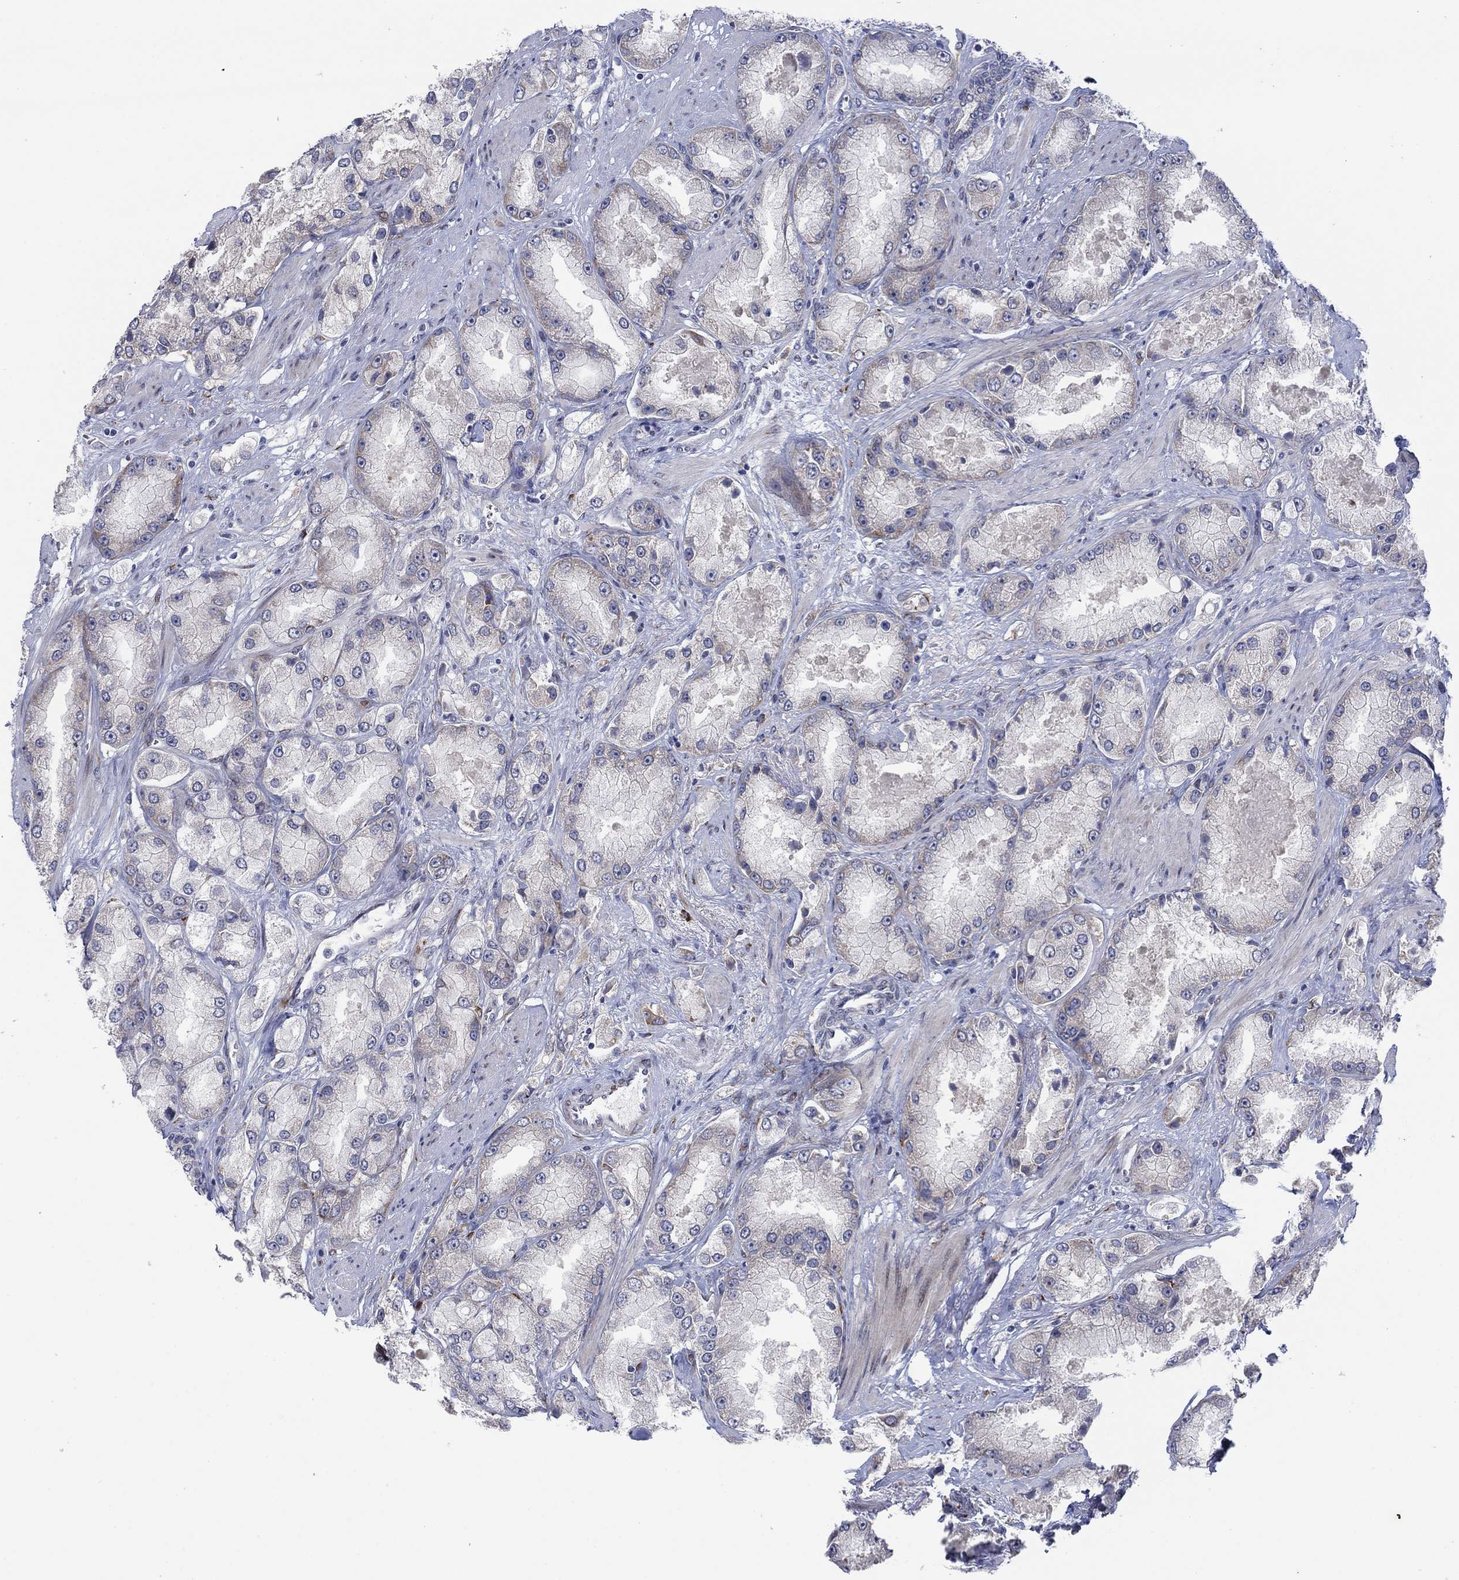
{"staining": {"intensity": "negative", "quantity": "none", "location": "none"}, "tissue": "prostate cancer", "cell_type": "Tumor cells", "image_type": "cancer", "snomed": [{"axis": "morphology", "description": "Adenocarcinoma, NOS"}, {"axis": "topography", "description": "Prostate and seminal vesicle, NOS"}, {"axis": "topography", "description": "Prostate"}], "caption": "This is an immunohistochemistry micrograph of adenocarcinoma (prostate). There is no staining in tumor cells.", "gene": "TTC21B", "patient": {"sex": "male", "age": 64}}